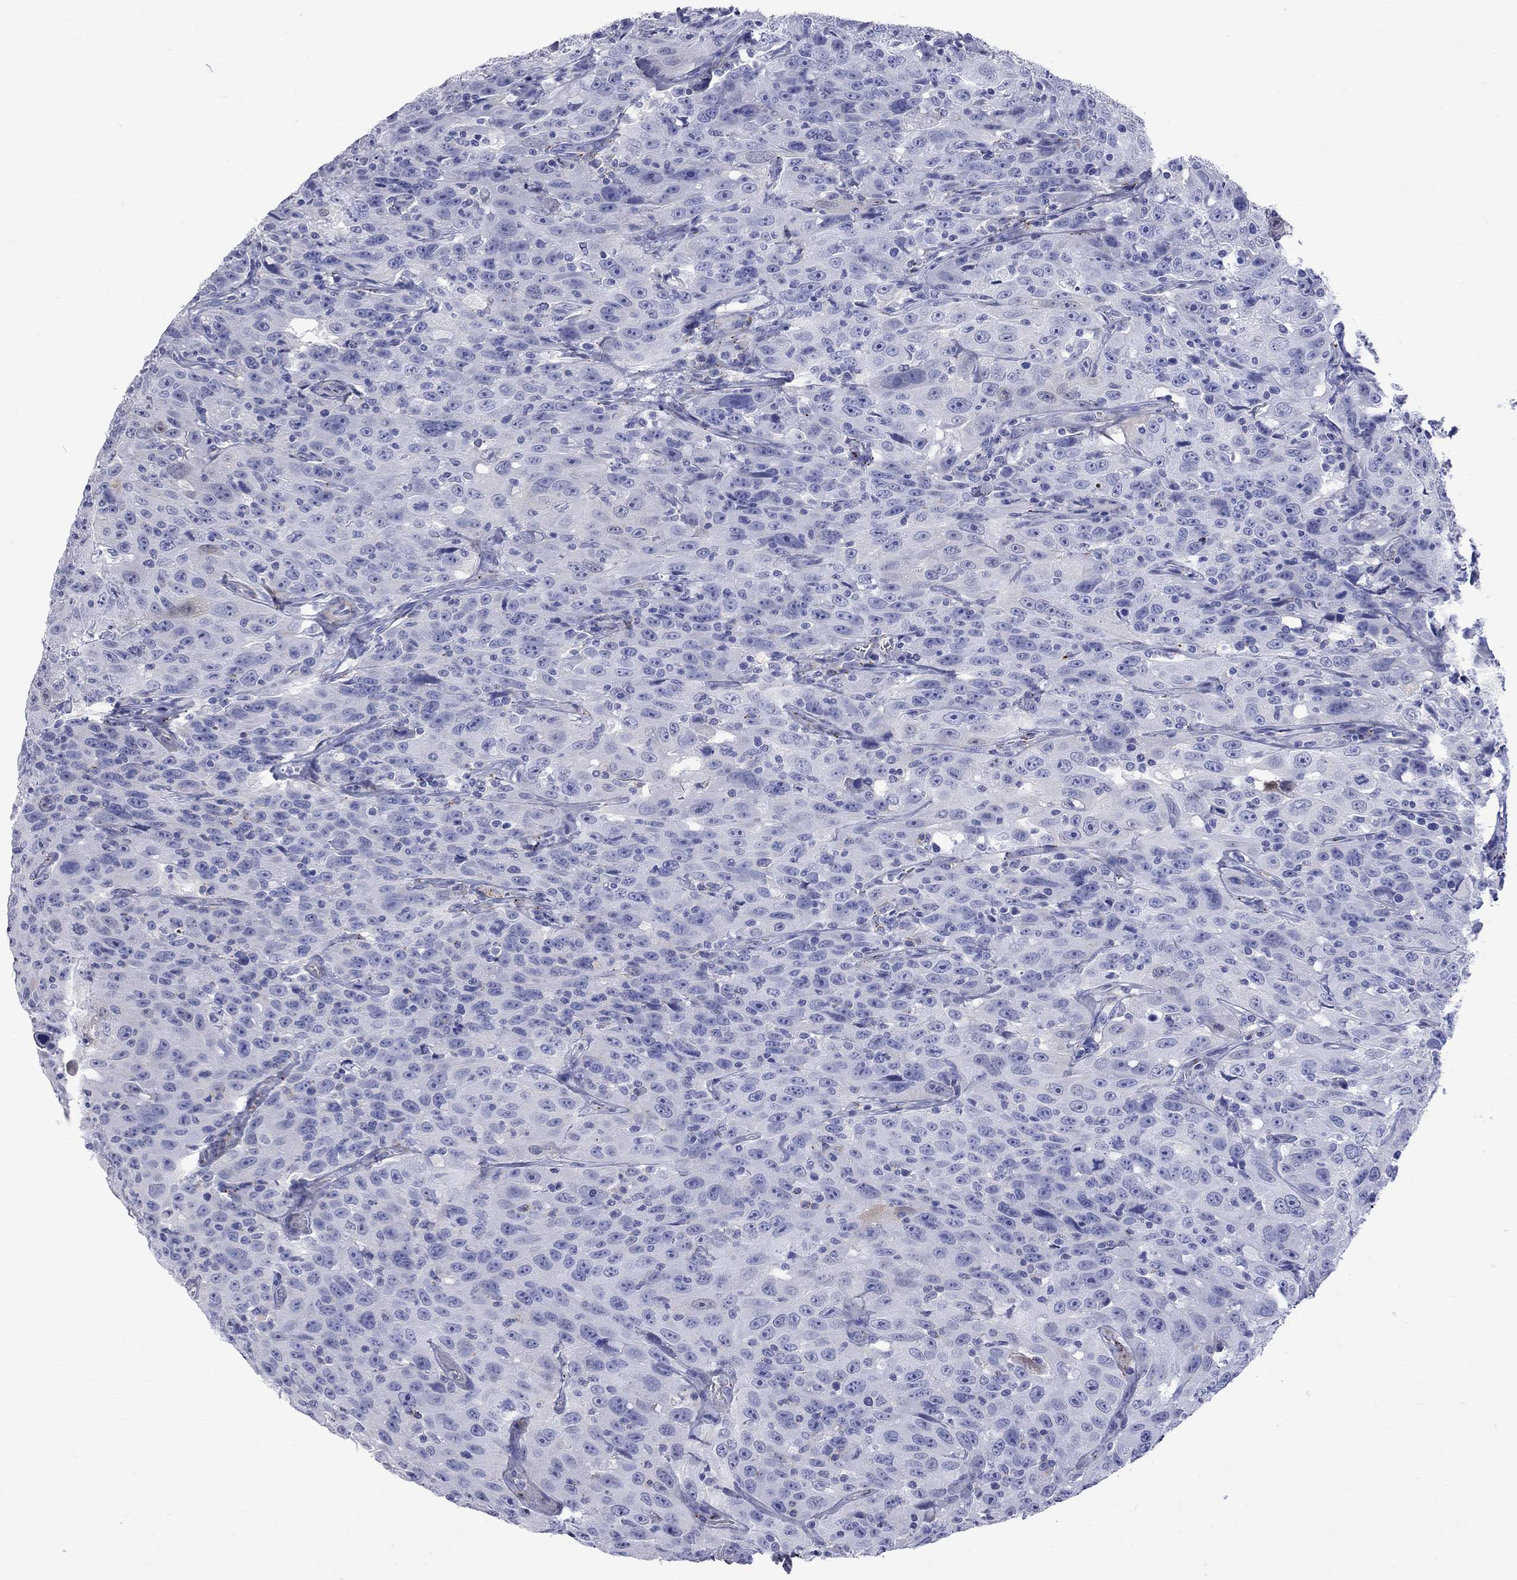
{"staining": {"intensity": "negative", "quantity": "none", "location": "none"}, "tissue": "urothelial cancer", "cell_type": "Tumor cells", "image_type": "cancer", "snomed": [{"axis": "morphology", "description": "Urothelial carcinoma, NOS"}, {"axis": "morphology", "description": "Urothelial carcinoma, High grade"}, {"axis": "topography", "description": "Urinary bladder"}], "caption": "This is an immunohistochemistry image of human urothelial cancer. There is no positivity in tumor cells.", "gene": "S100A3", "patient": {"sex": "female", "age": 73}}